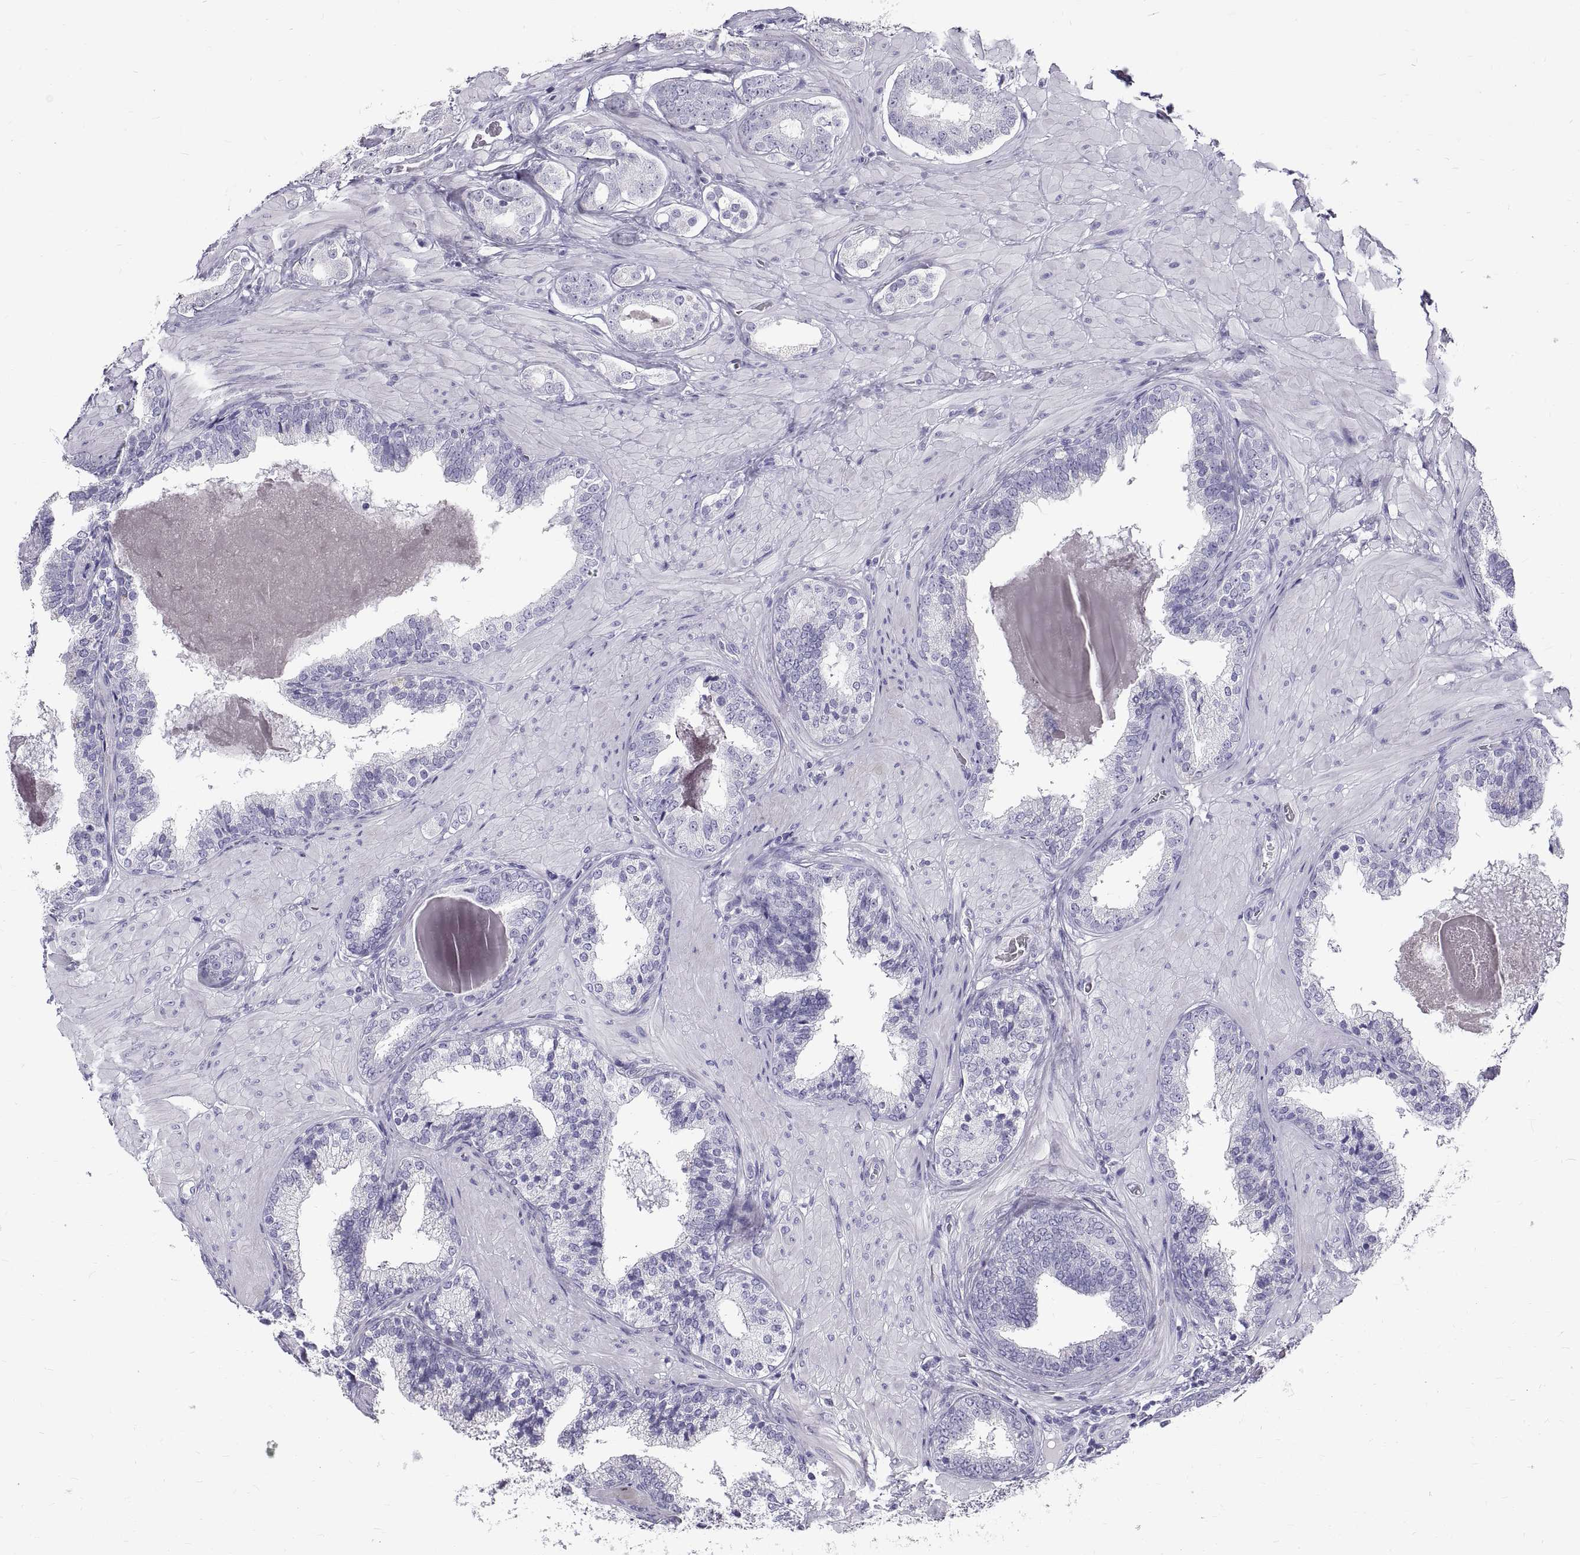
{"staining": {"intensity": "negative", "quantity": "none", "location": "none"}, "tissue": "prostate cancer", "cell_type": "Tumor cells", "image_type": "cancer", "snomed": [{"axis": "morphology", "description": "Adenocarcinoma, Low grade"}, {"axis": "topography", "description": "Prostate"}], "caption": "Tumor cells show no significant protein staining in prostate cancer. (DAB (3,3'-diaminobenzidine) immunohistochemistry with hematoxylin counter stain).", "gene": "GNG12", "patient": {"sex": "male", "age": 60}}